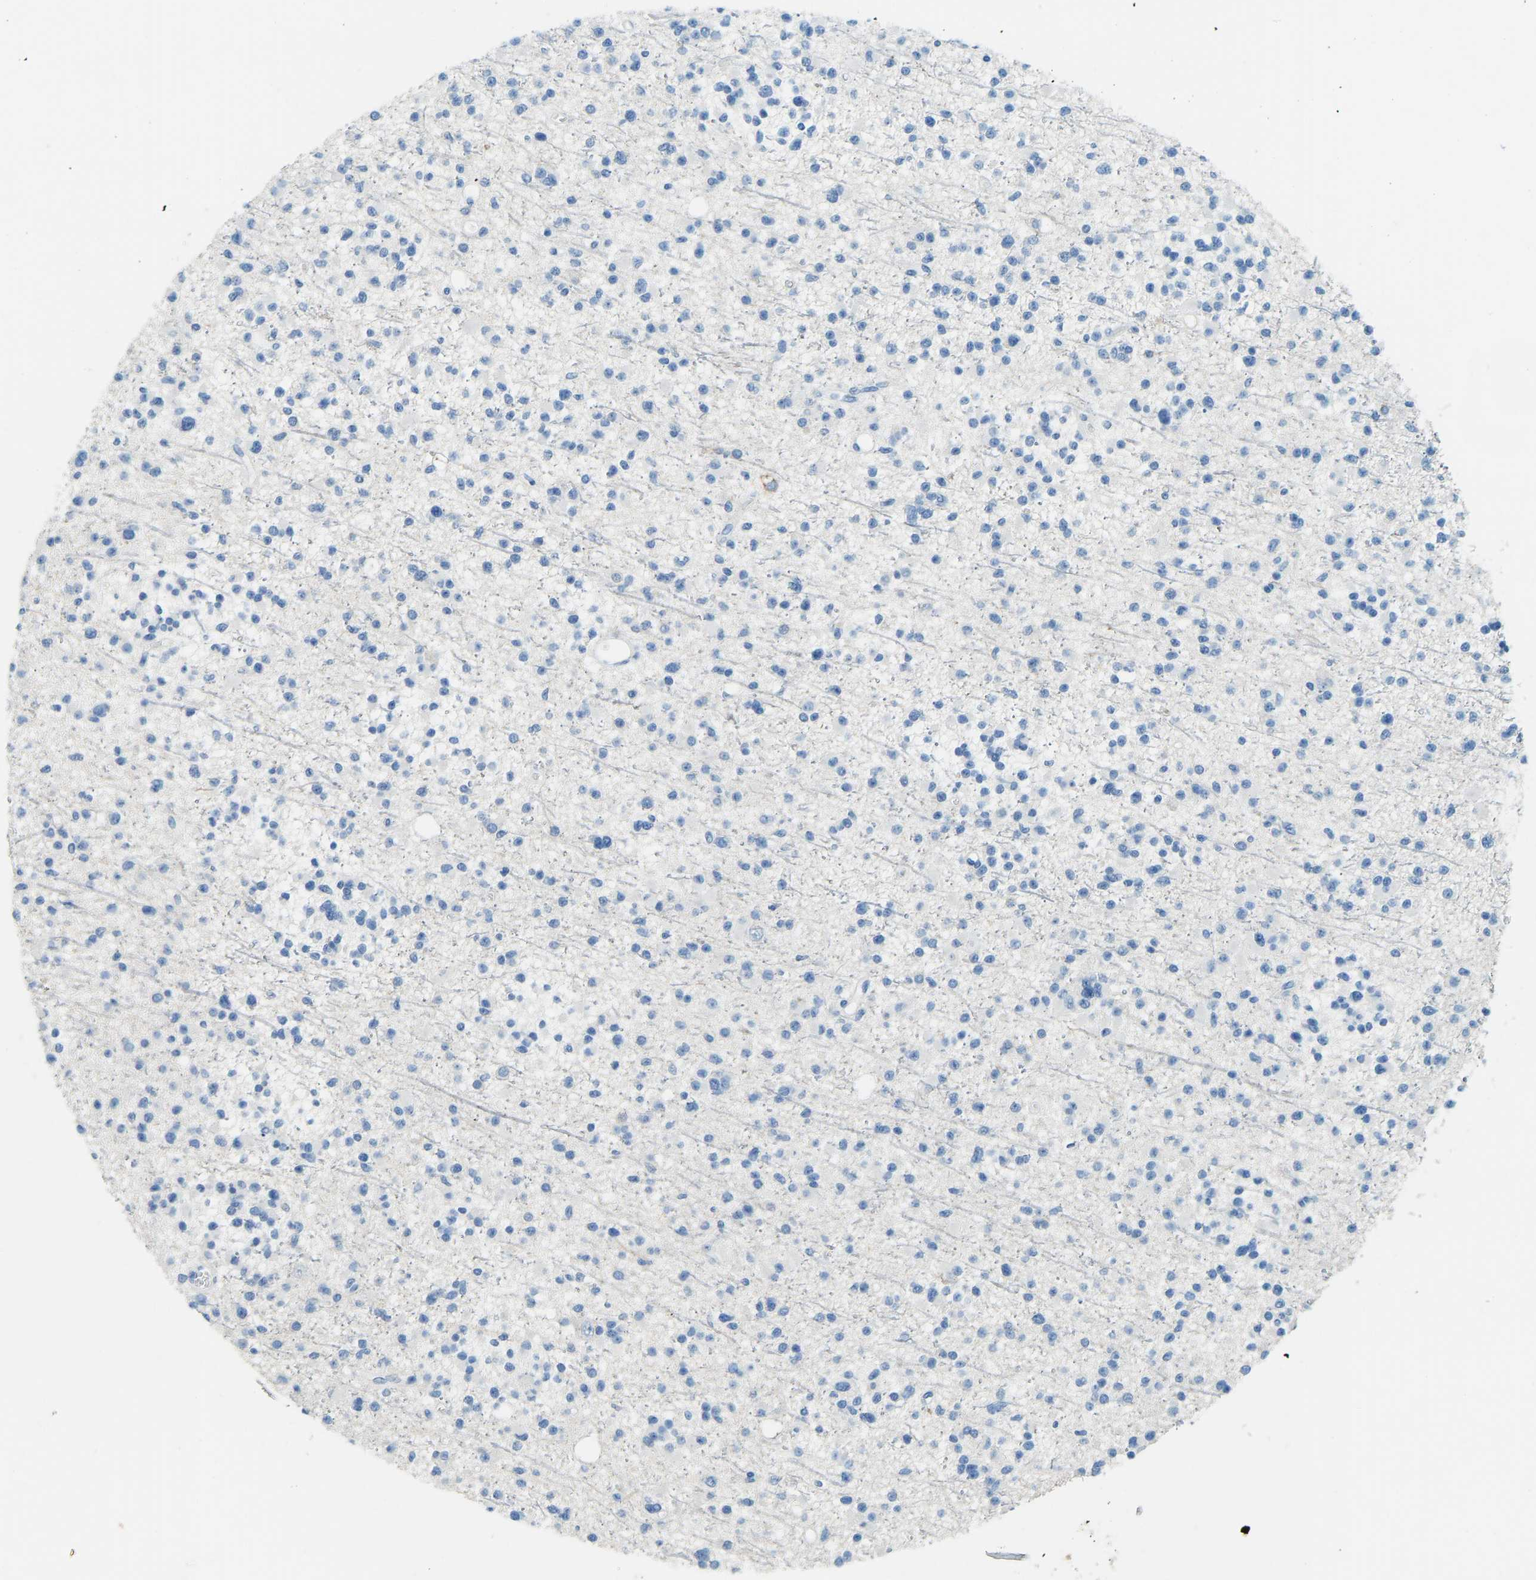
{"staining": {"intensity": "negative", "quantity": "none", "location": "none"}, "tissue": "glioma", "cell_type": "Tumor cells", "image_type": "cancer", "snomed": [{"axis": "morphology", "description": "Glioma, malignant, Low grade"}, {"axis": "topography", "description": "Brain"}], "caption": "This is an immunohistochemistry (IHC) image of human malignant low-grade glioma. There is no expression in tumor cells.", "gene": "ATP1A1", "patient": {"sex": "female", "age": 22}}